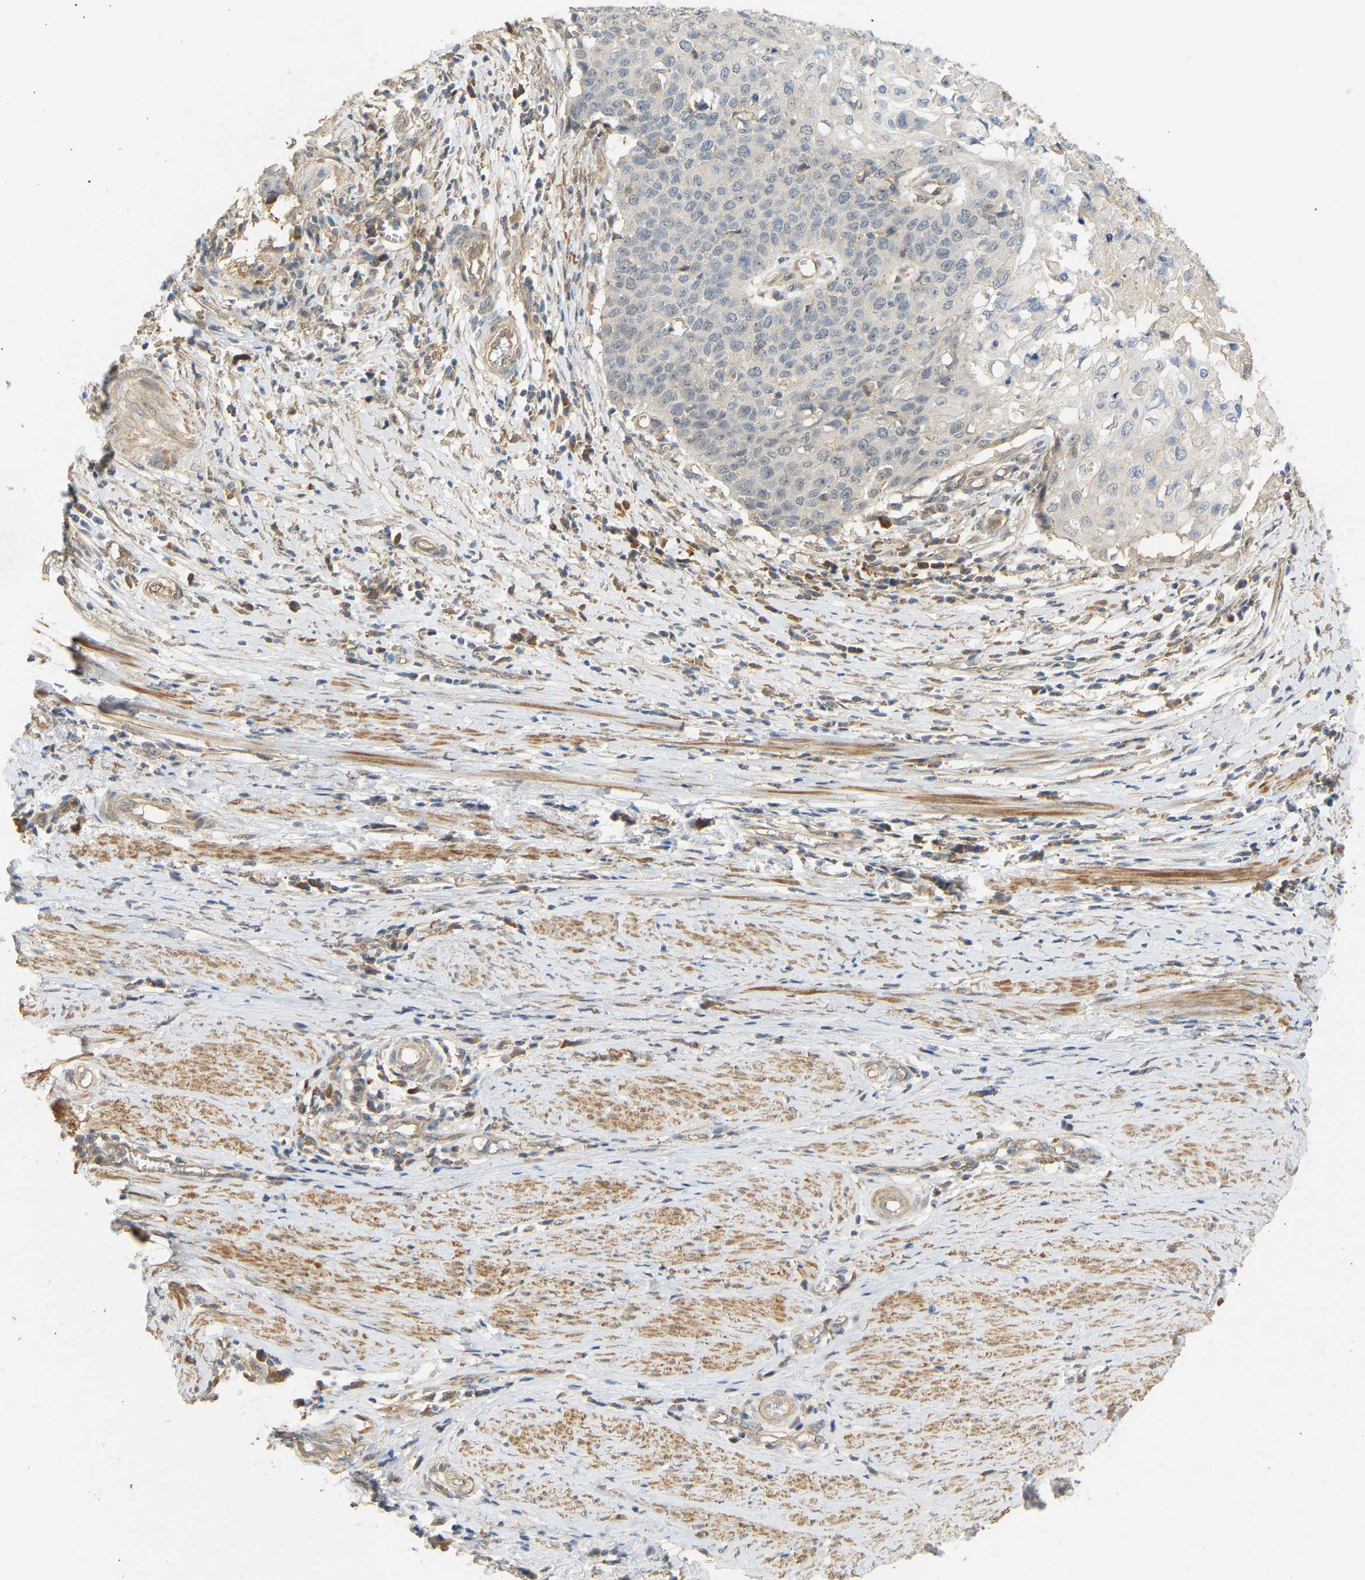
{"staining": {"intensity": "negative", "quantity": "none", "location": "none"}, "tissue": "cervical cancer", "cell_type": "Tumor cells", "image_type": "cancer", "snomed": [{"axis": "morphology", "description": "Squamous cell carcinoma, NOS"}, {"axis": "topography", "description": "Cervix"}], "caption": "Micrograph shows no protein expression in tumor cells of cervical cancer tissue.", "gene": "RGL1", "patient": {"sex": "female", "age": 39}}